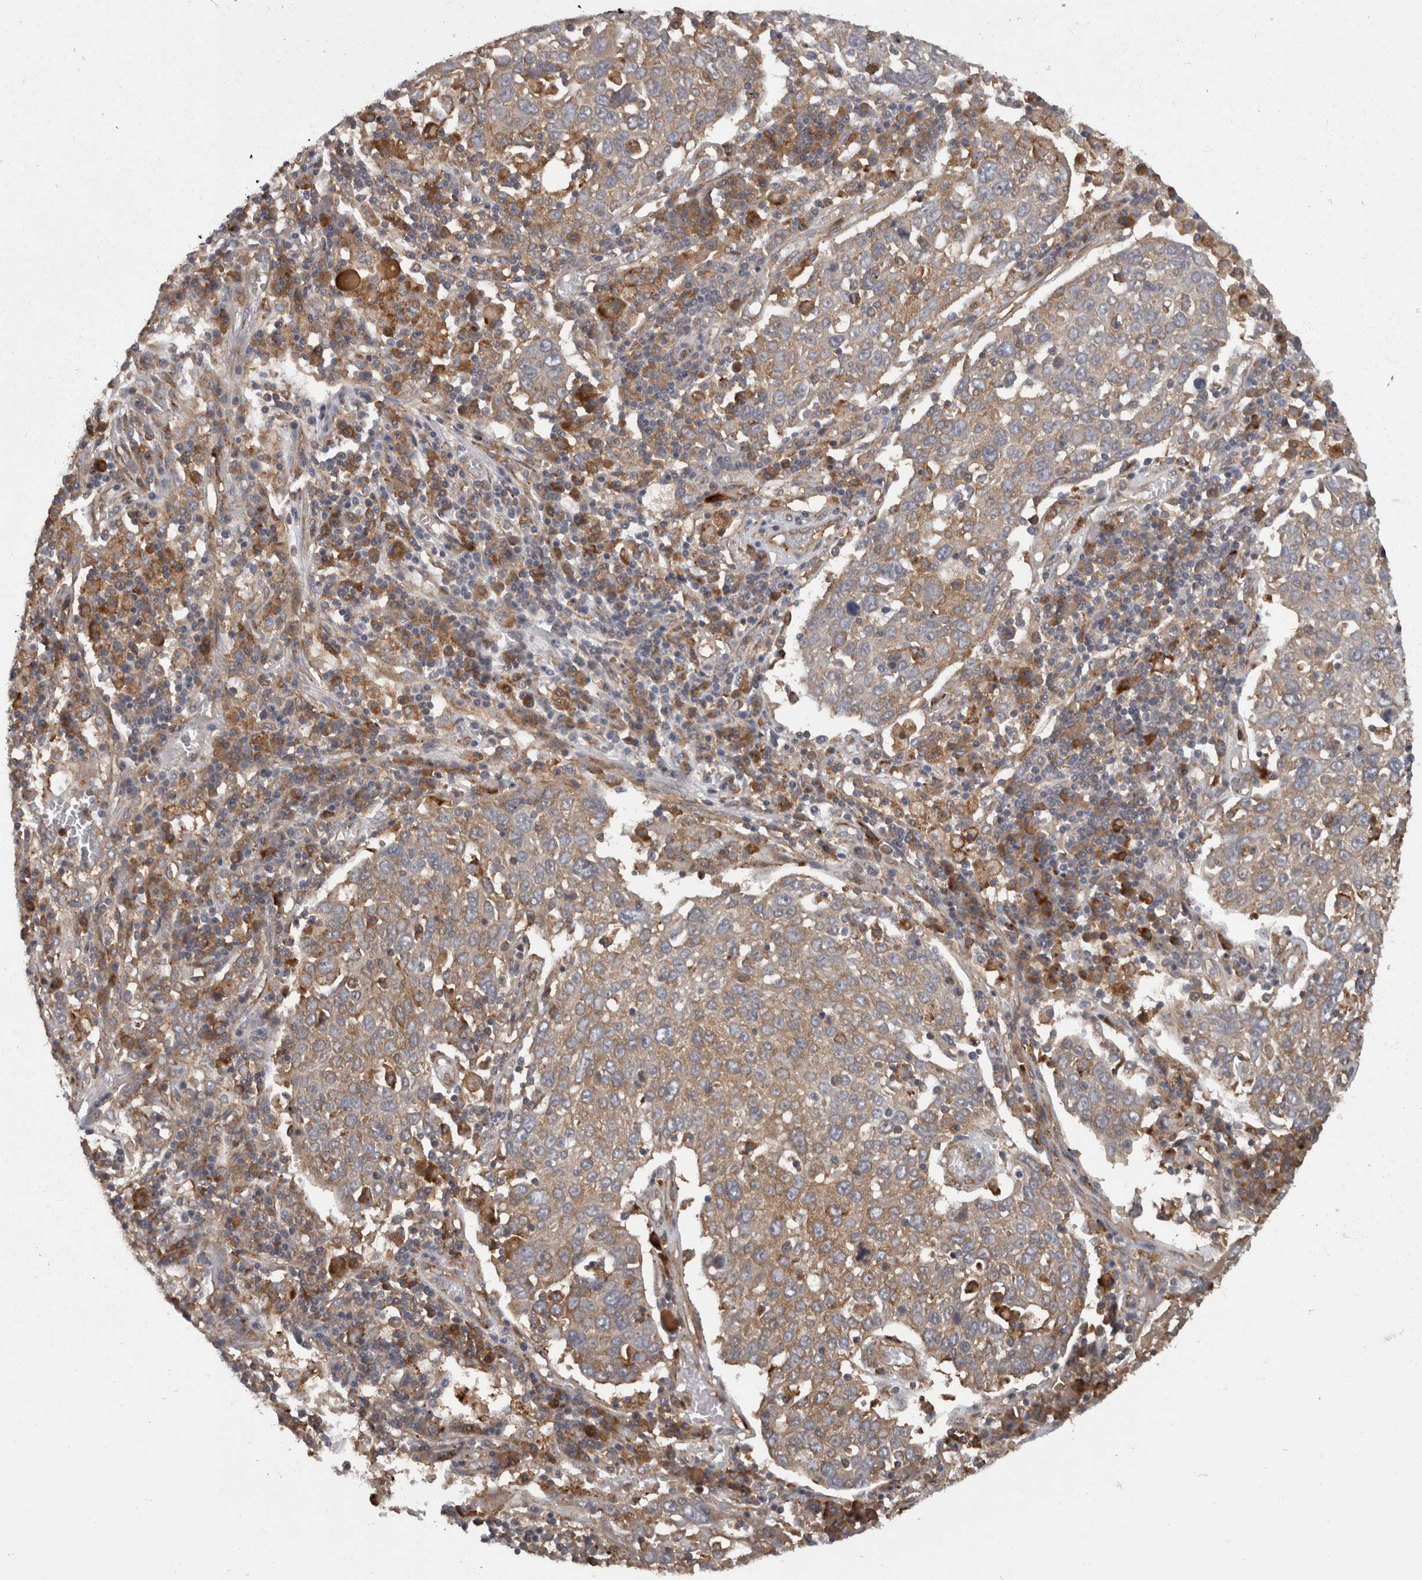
{"staining": {"intensity": "moderate", "quantity": "<25%", "location": "cytoplasmic/membranous"}, "tissue": "lung cancer", "cell_type": "Tumor cells", "image_type": "cancer", "snomed": [{"axis": "morphology", "description": "Squamous cell carcinoma, NOS"}, {"axis": "topography", "description": "Lung"}], "caption": "A brown stain shows moderate cytoplasmic/membranous positivity of a protein in lung cancer tumor cells.", "gene": "SMCR8", "patient": {"sex": "male", "age": 65}}